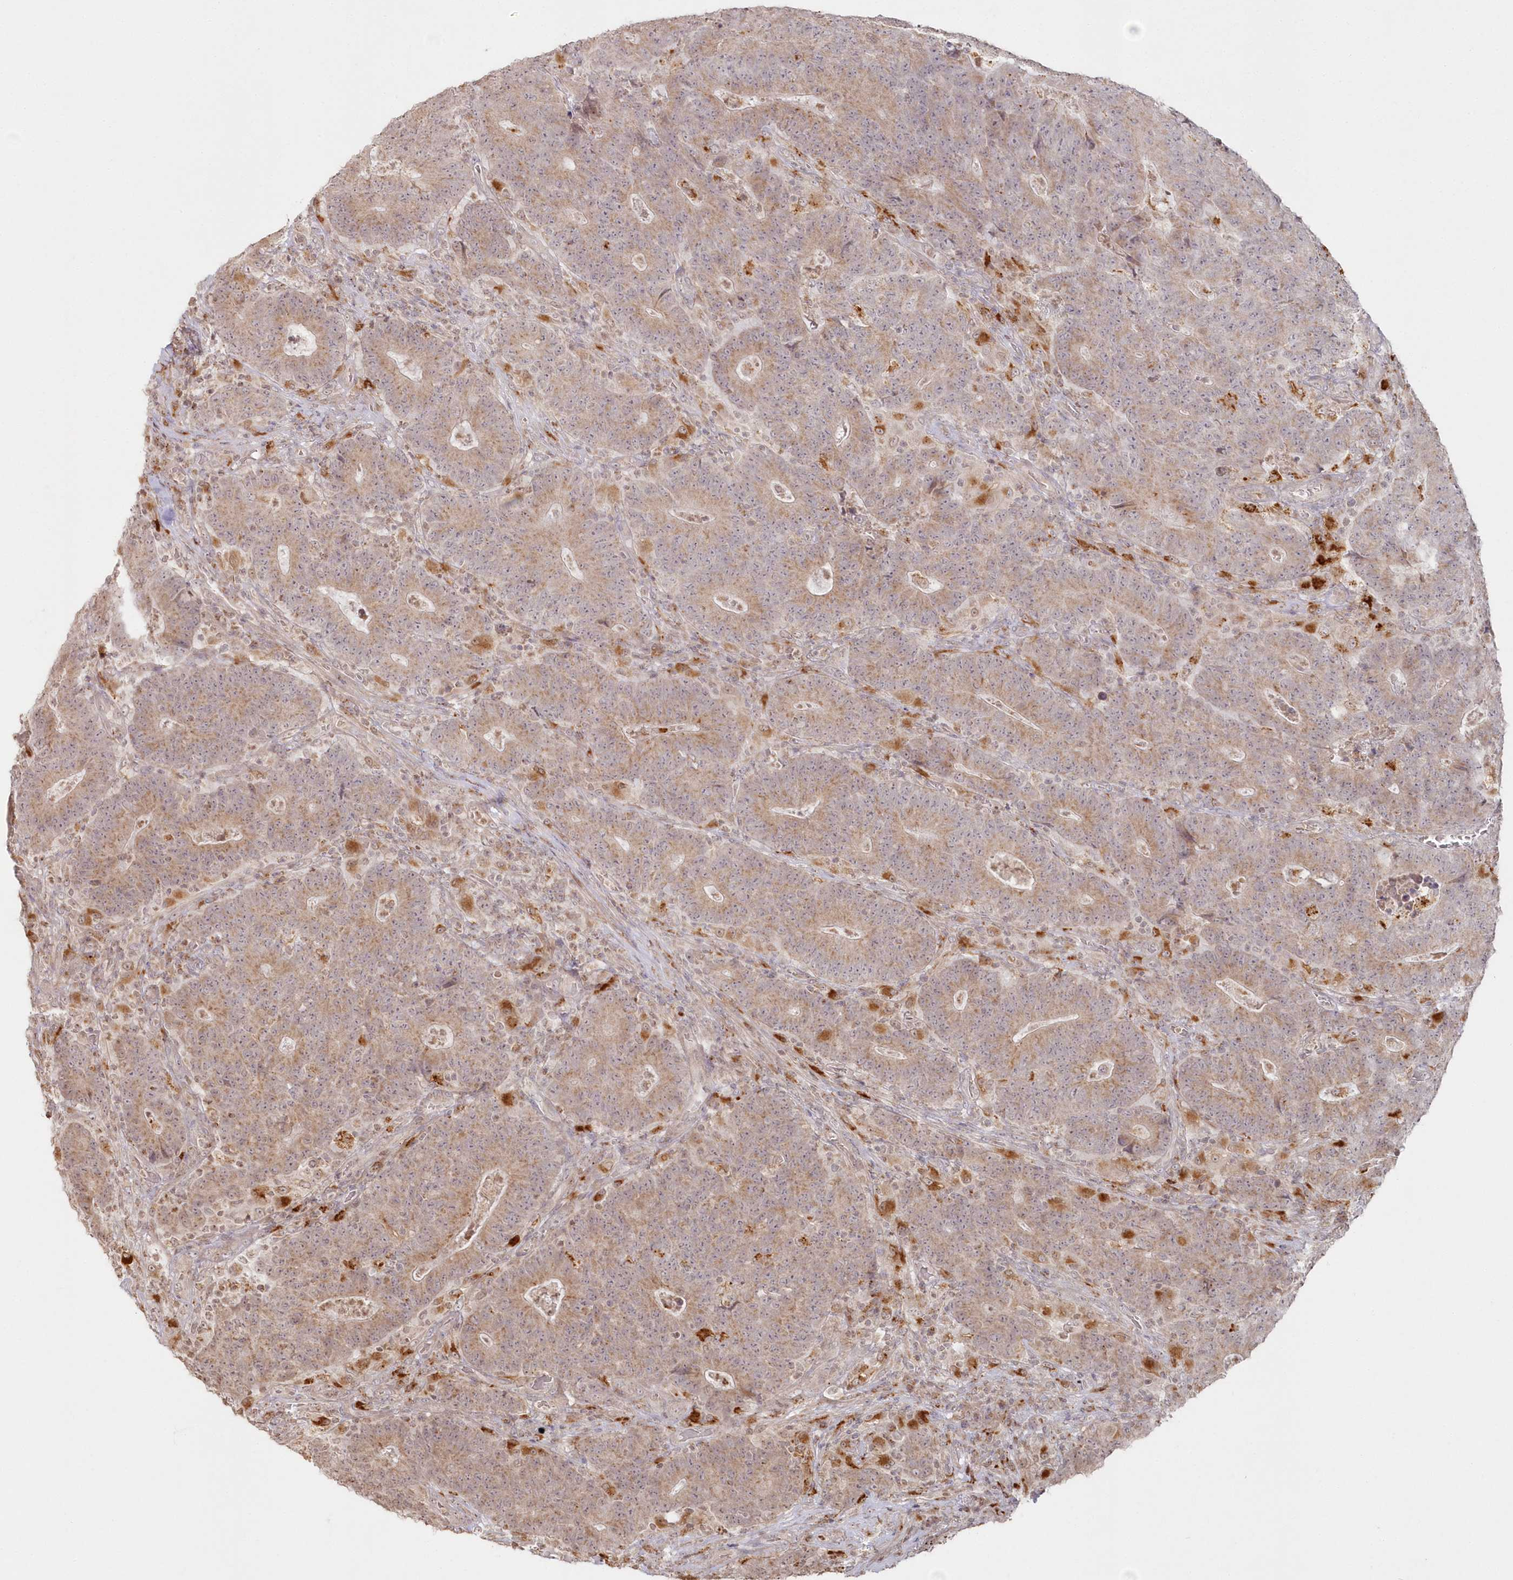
{"staining": {"intensity": "weak", "quantity": ">75%", "location": "cytoplasmic/membranous"}, "tissue": "colorectal cancer", "cell_type": "Tumor cells", "image_type": "cancer", "snomed": [{"axis": "morphology", "description": "Normal tissue, NOS"}, {"axis": "morphology", "description": "Adenocarcinoma, NOS"}, {"axis": "topography", "description": "Colon"}], "caption": "This image demonstrates immunohistochemistry staining of human adenocarcinoma (colorectal), with low weak cytoplasmic/membranous positivity in about >75% of tumor cells.", "gene": "ARSB", "patient": {"sex": "female", "age": 75}}